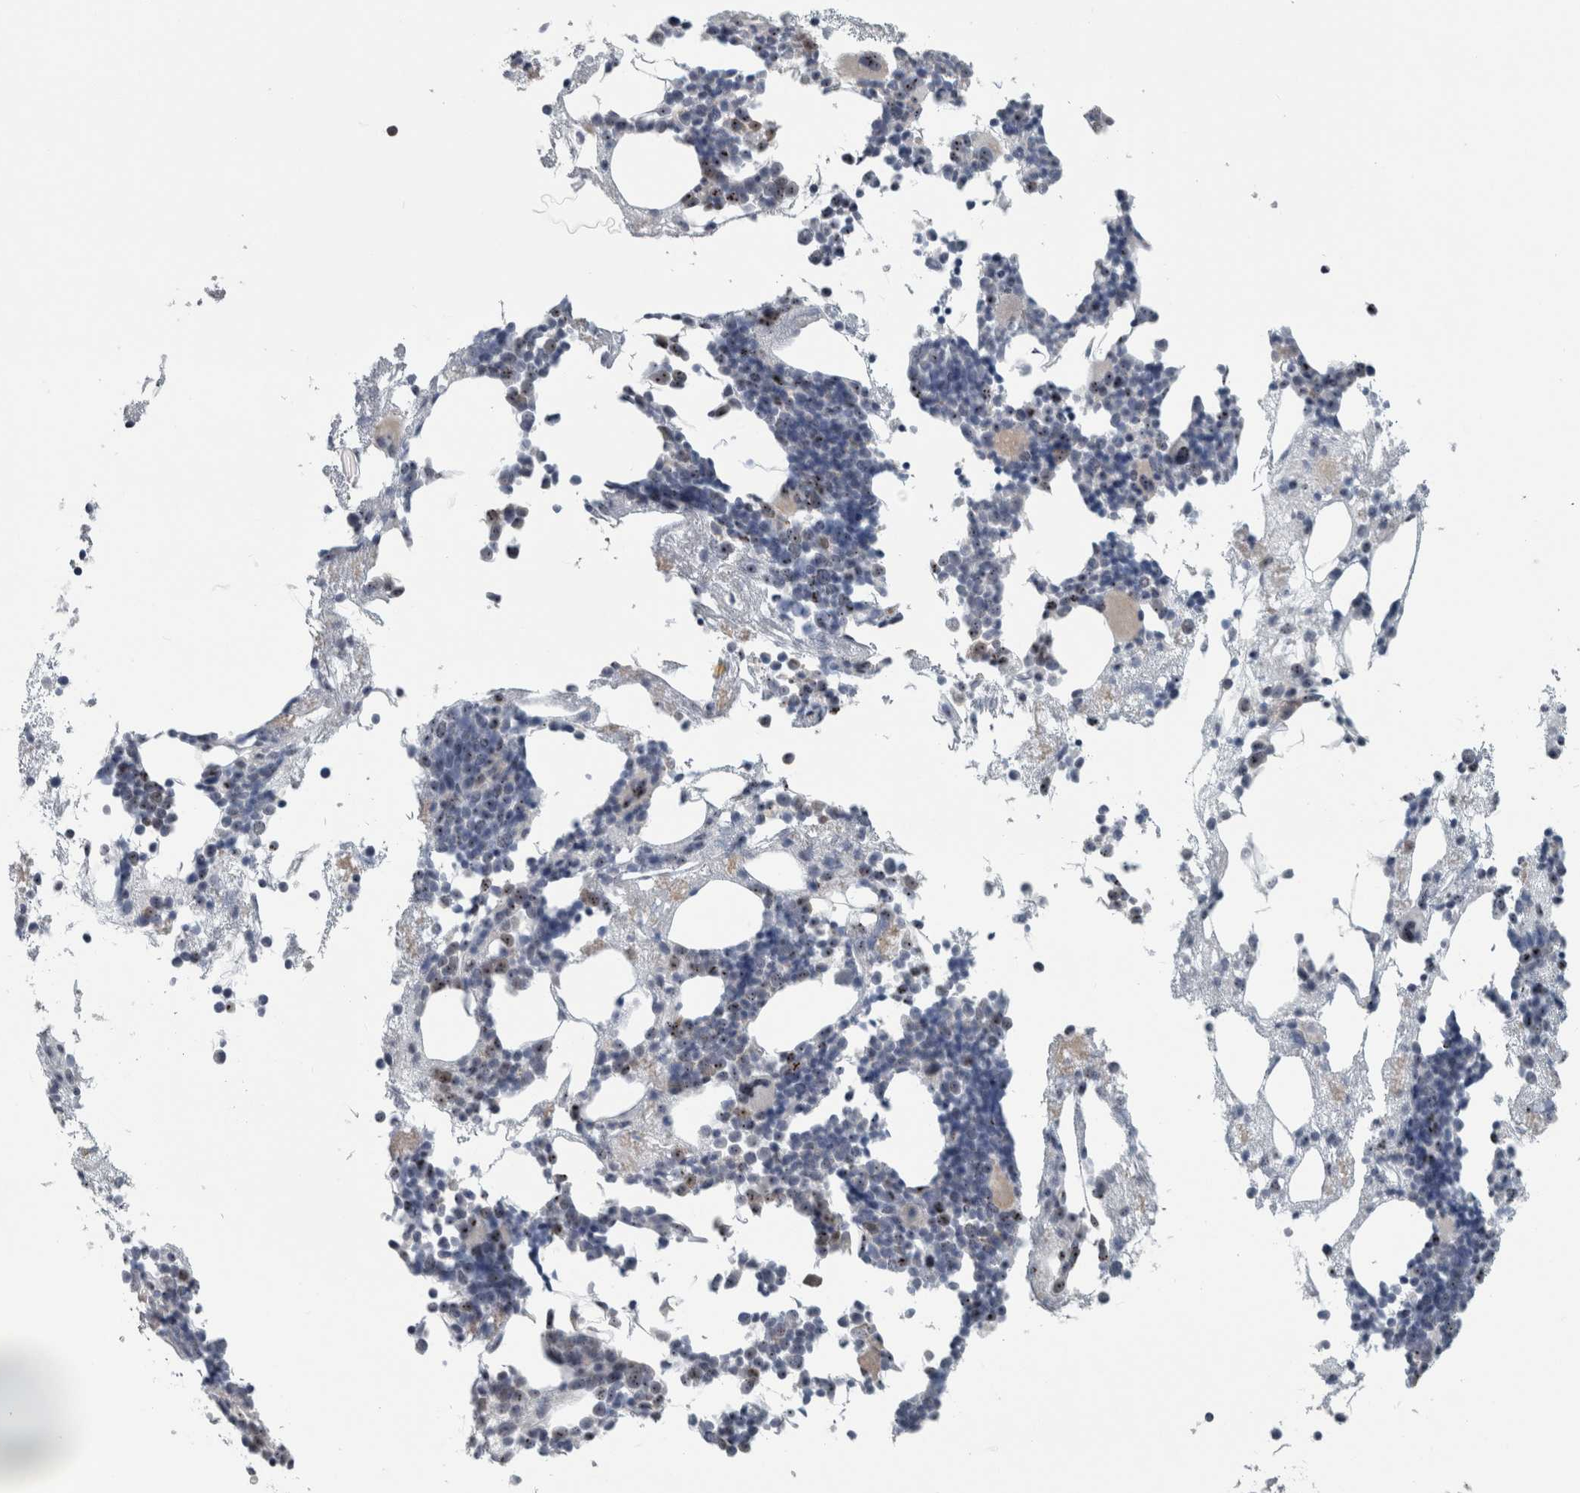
{"staining": {"intensity": "moderate", "quantity": "<25%", "location": "nuclear"}, "tissue": "bone marrow", "cell_type": "Hematopoietic cells", "image_type": "normal", "snomed": [{"axis": "morphology", "description": "Normal tissue, NOS"}, {"axis": "morphology", "description": "Inflammation, NOS"}, {"axis": "topography", "description": "Bone marrow"}], "caption": "Brown immunohistochemical staining in benign human bone marrow displays moderate nuclear staining in about <25% of hematopoietic cells.", "gene": "UTP6", "patient": {"sex": "female", "age": 81}}